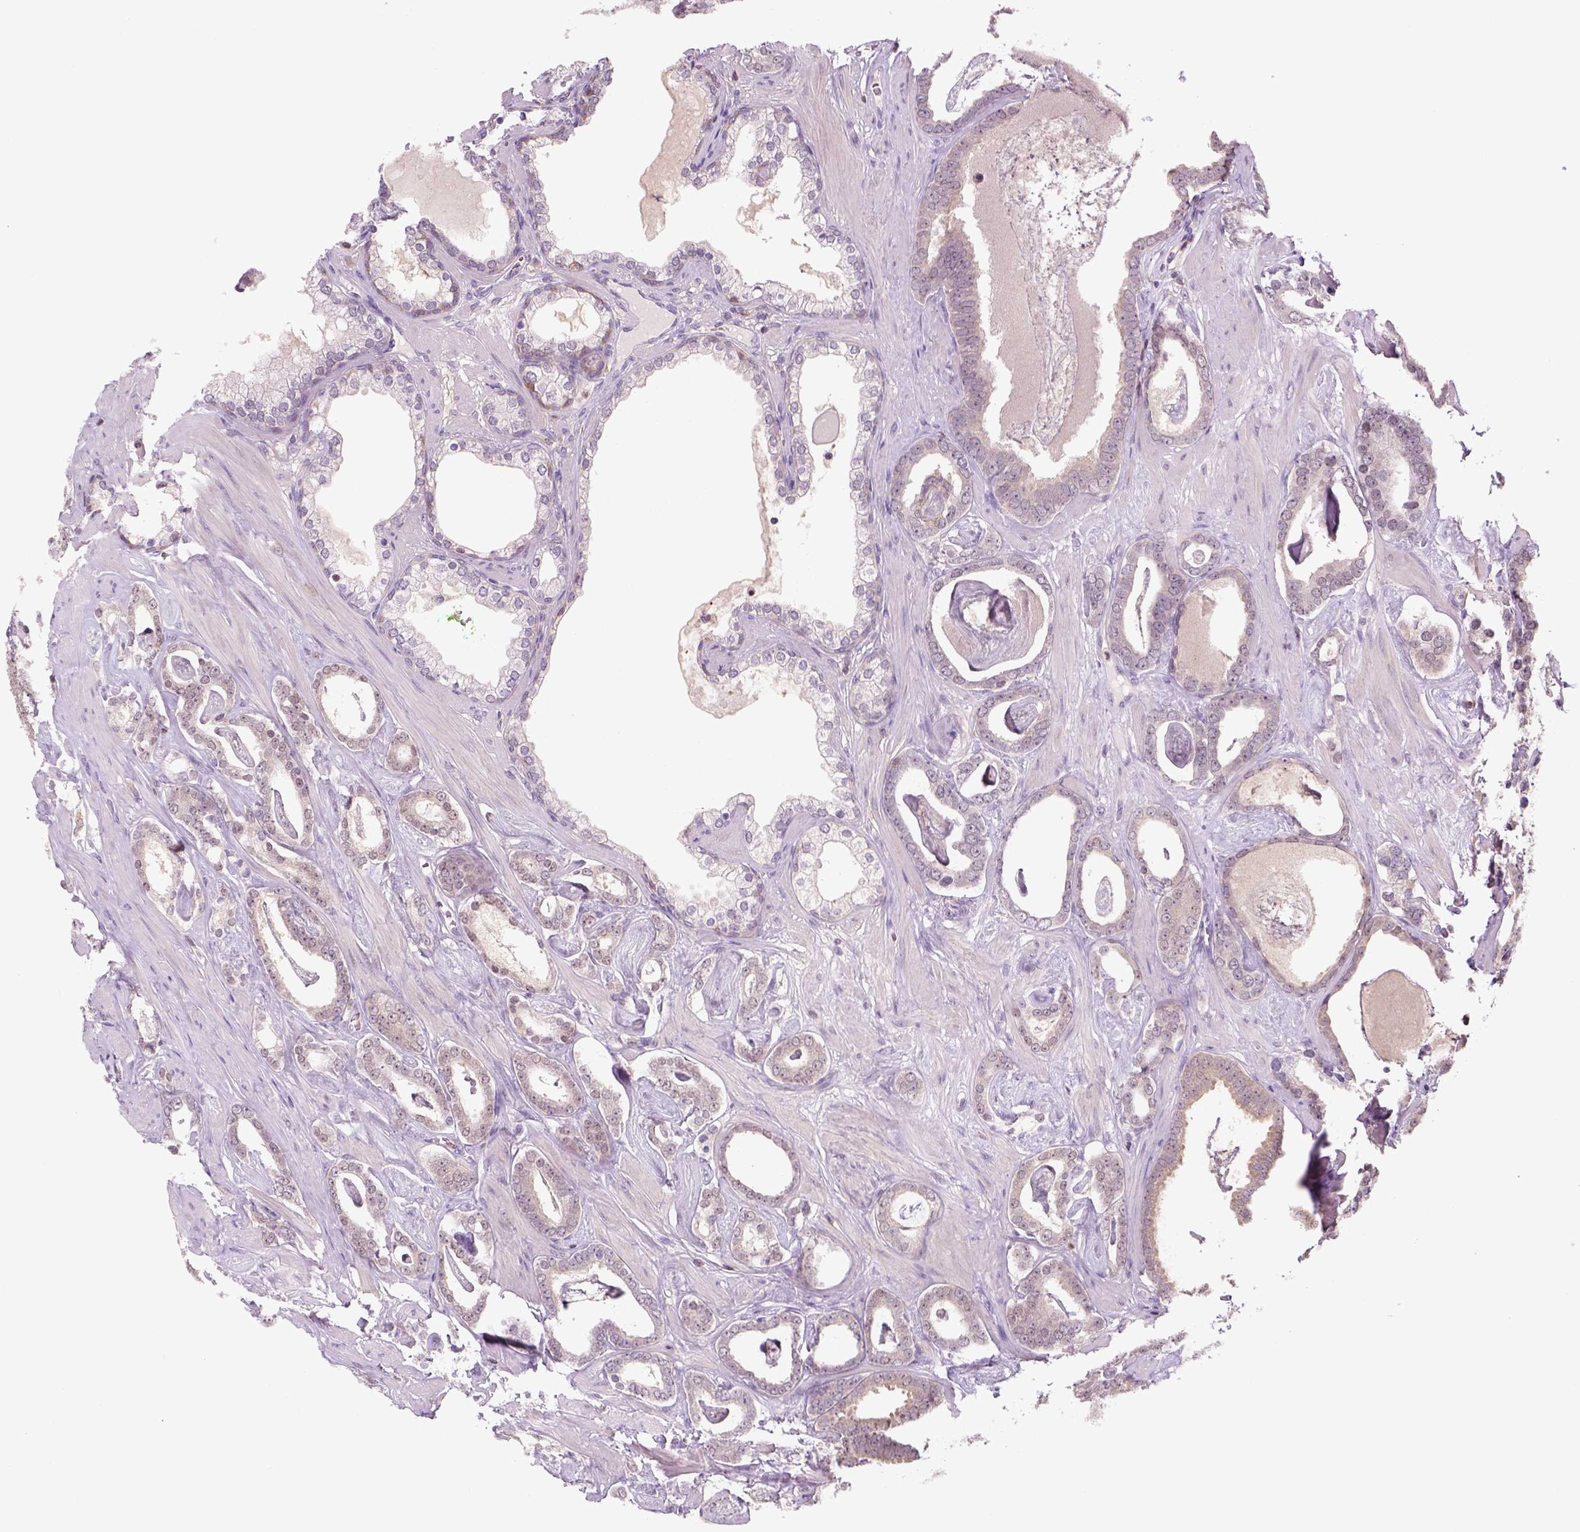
{"staining": {"intensity": "negative", "quantity": "none", "location": "none"}, "tissue": "prostate cancer", "cell_type": "Tumor cells", "image_type": "cancer", "snomed": [{"axis": "morphology", "description": "Adenocarcinoma, High grade"}, {"axis": "topography", "description": "Prostate"}], "caption": "An immunohistochemistry (IHC) histopathology image of prostate cancer (high-grade adenocarcinoma) is shown. There is no staining in tumor cells of prostate cancer (high-grade adenocarcinoma).", "gene": "GOT1", "patient": {"sex": "male", "age": 63}}